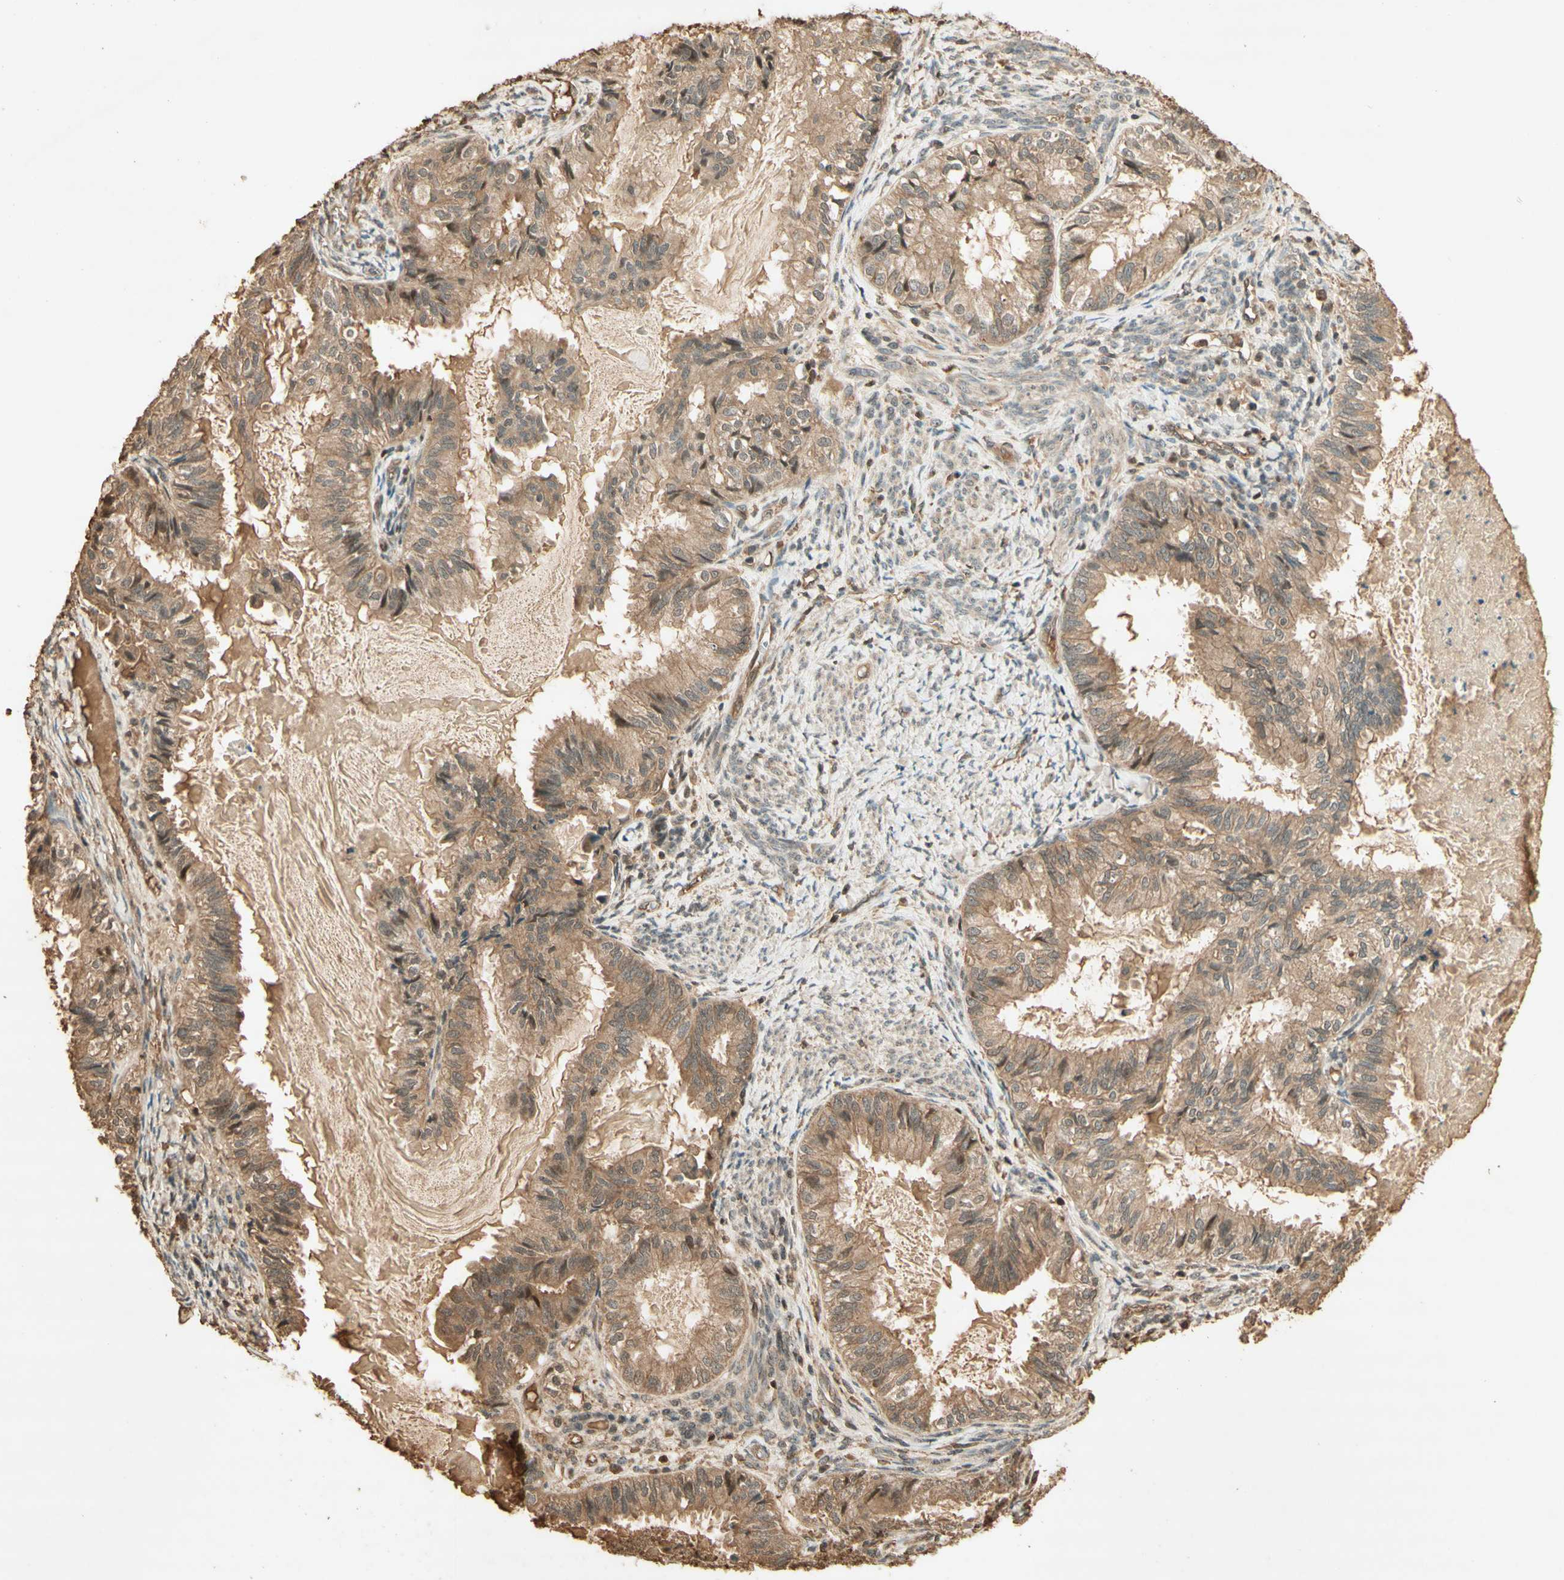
{"staining": {"intensity": "moderate", "quantity": ">75%", "location": "cytoplasmic/membranous"}, "tissue": "cervical cancer", "cell_type": "Tumor cells", "image_type": "cancer", "snomed": [{"axis": "morphology", "description": "Normal tissue, NOS"}, {"axis": "morphology", "description": "Adenocarcinoma, NOS"}, {"axis": "topography", "description": "Cervix"}, {"axis": "topography", "description": "Endometrium"}], "caption": "Approximately >75% of tumor cells in human cervical cancer (adenocarcinoma) display moderate cytoplasmic/membranous protein positivity as visualized by brown immunohistochemical staining.", "gene": "SMAD9", "patient": {"sex": "female", "age": 86}}